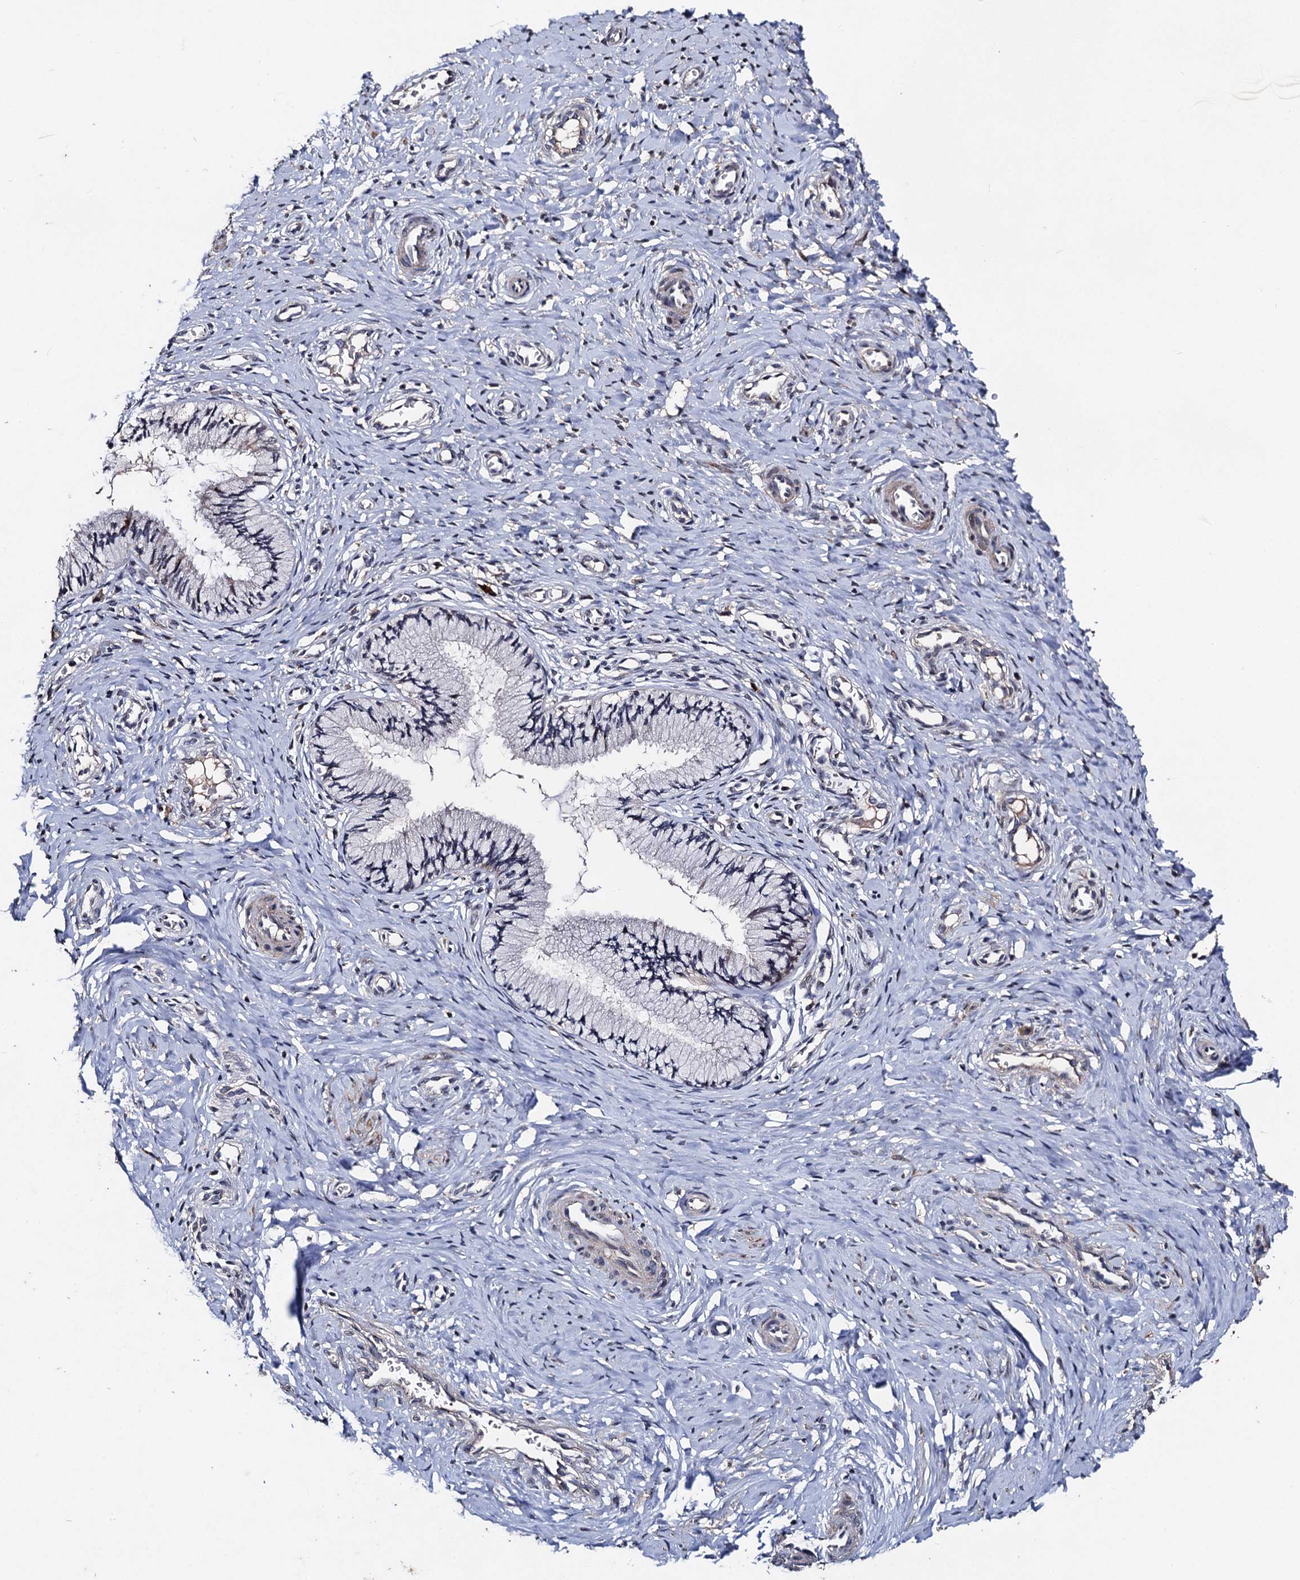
{"staining": {"intensity": "weak", "quantity": "<25%", "location": "cytoplasmic/membranous"}, "tissue": "cervix", "cell_type": "Glandular cells", "image_type": "normal", "snomed": [{"axis": "morphology", "description": "Normal tissue, NOS"}, {"axis": "topography", "description": "Cervix"}], "caption": "Immunohistochemistry (IHC) histopathology image of unremarkable cervix: cervix stained with DAB (3,3'-diaminobenzidine) demonstrates no significant protein expression in glandular cells. Nuclei are stained in blue.", "gene": "PPTC7", "patient": {"sex": "female", "age": 27}}